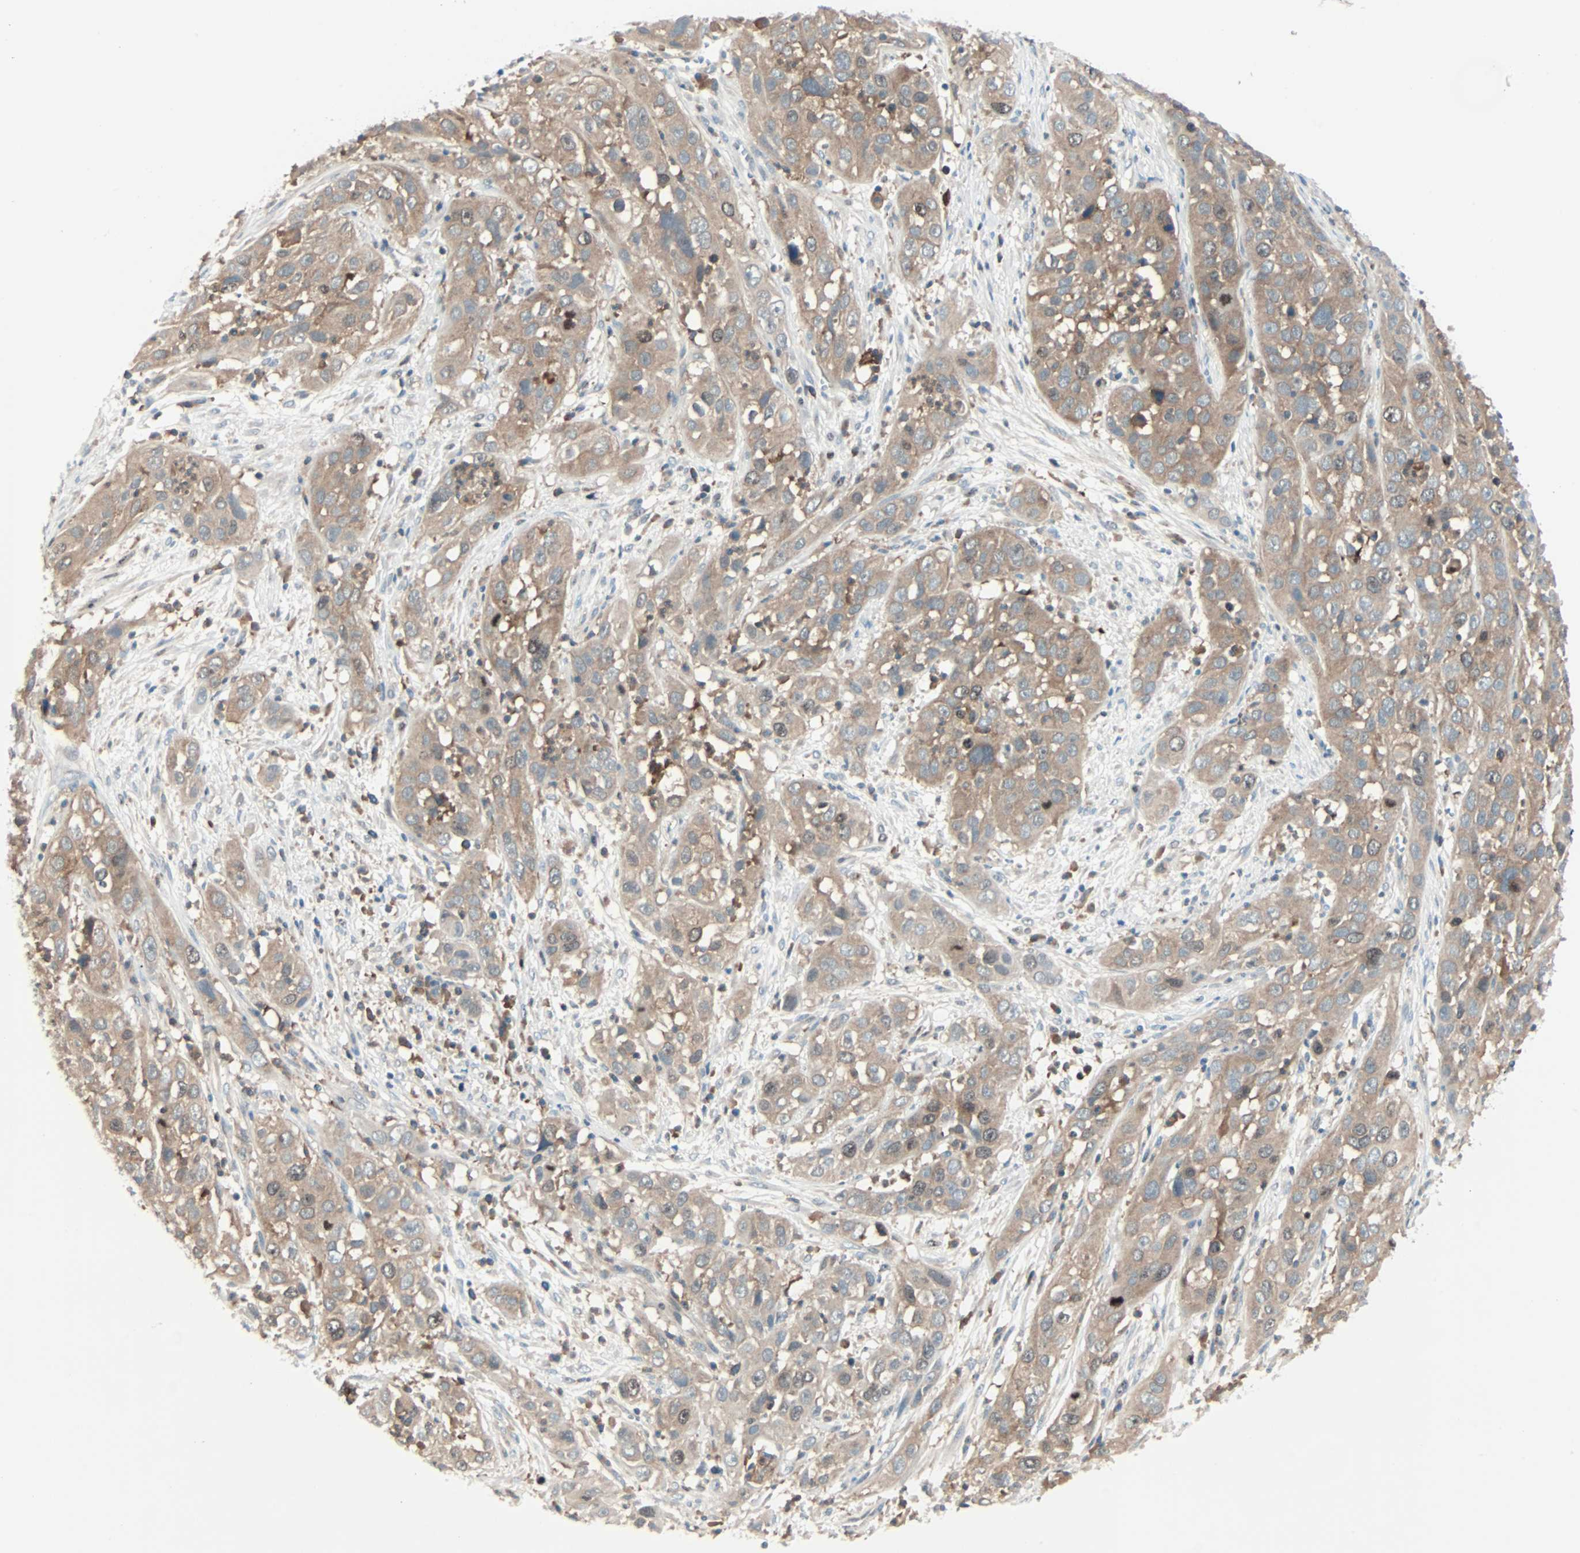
{"staining": {"intensity": "moderate", "quantity": ">75%", "location": "cytoplasmic/membranous"}, "tissue": "cervical cancer", "cell_type": "Tumor cells", "image_type": "cancer", "snomed": [{"axis": "morphology", "description": "Squamous cell carcinoma, NOS"}, {"axis": "topography", "description": "Cervix"}], "caption": "Immunohistochemistry (IHC) histopathology image of human cervical cancer stained for a protein (brown), which demonstrates medium levels of moderate cytoplasmic/membranous positivity in approximately >75% of tumor cells.", "gene": "SMIM8", "patient": {"sex": "female", "age": 32}}